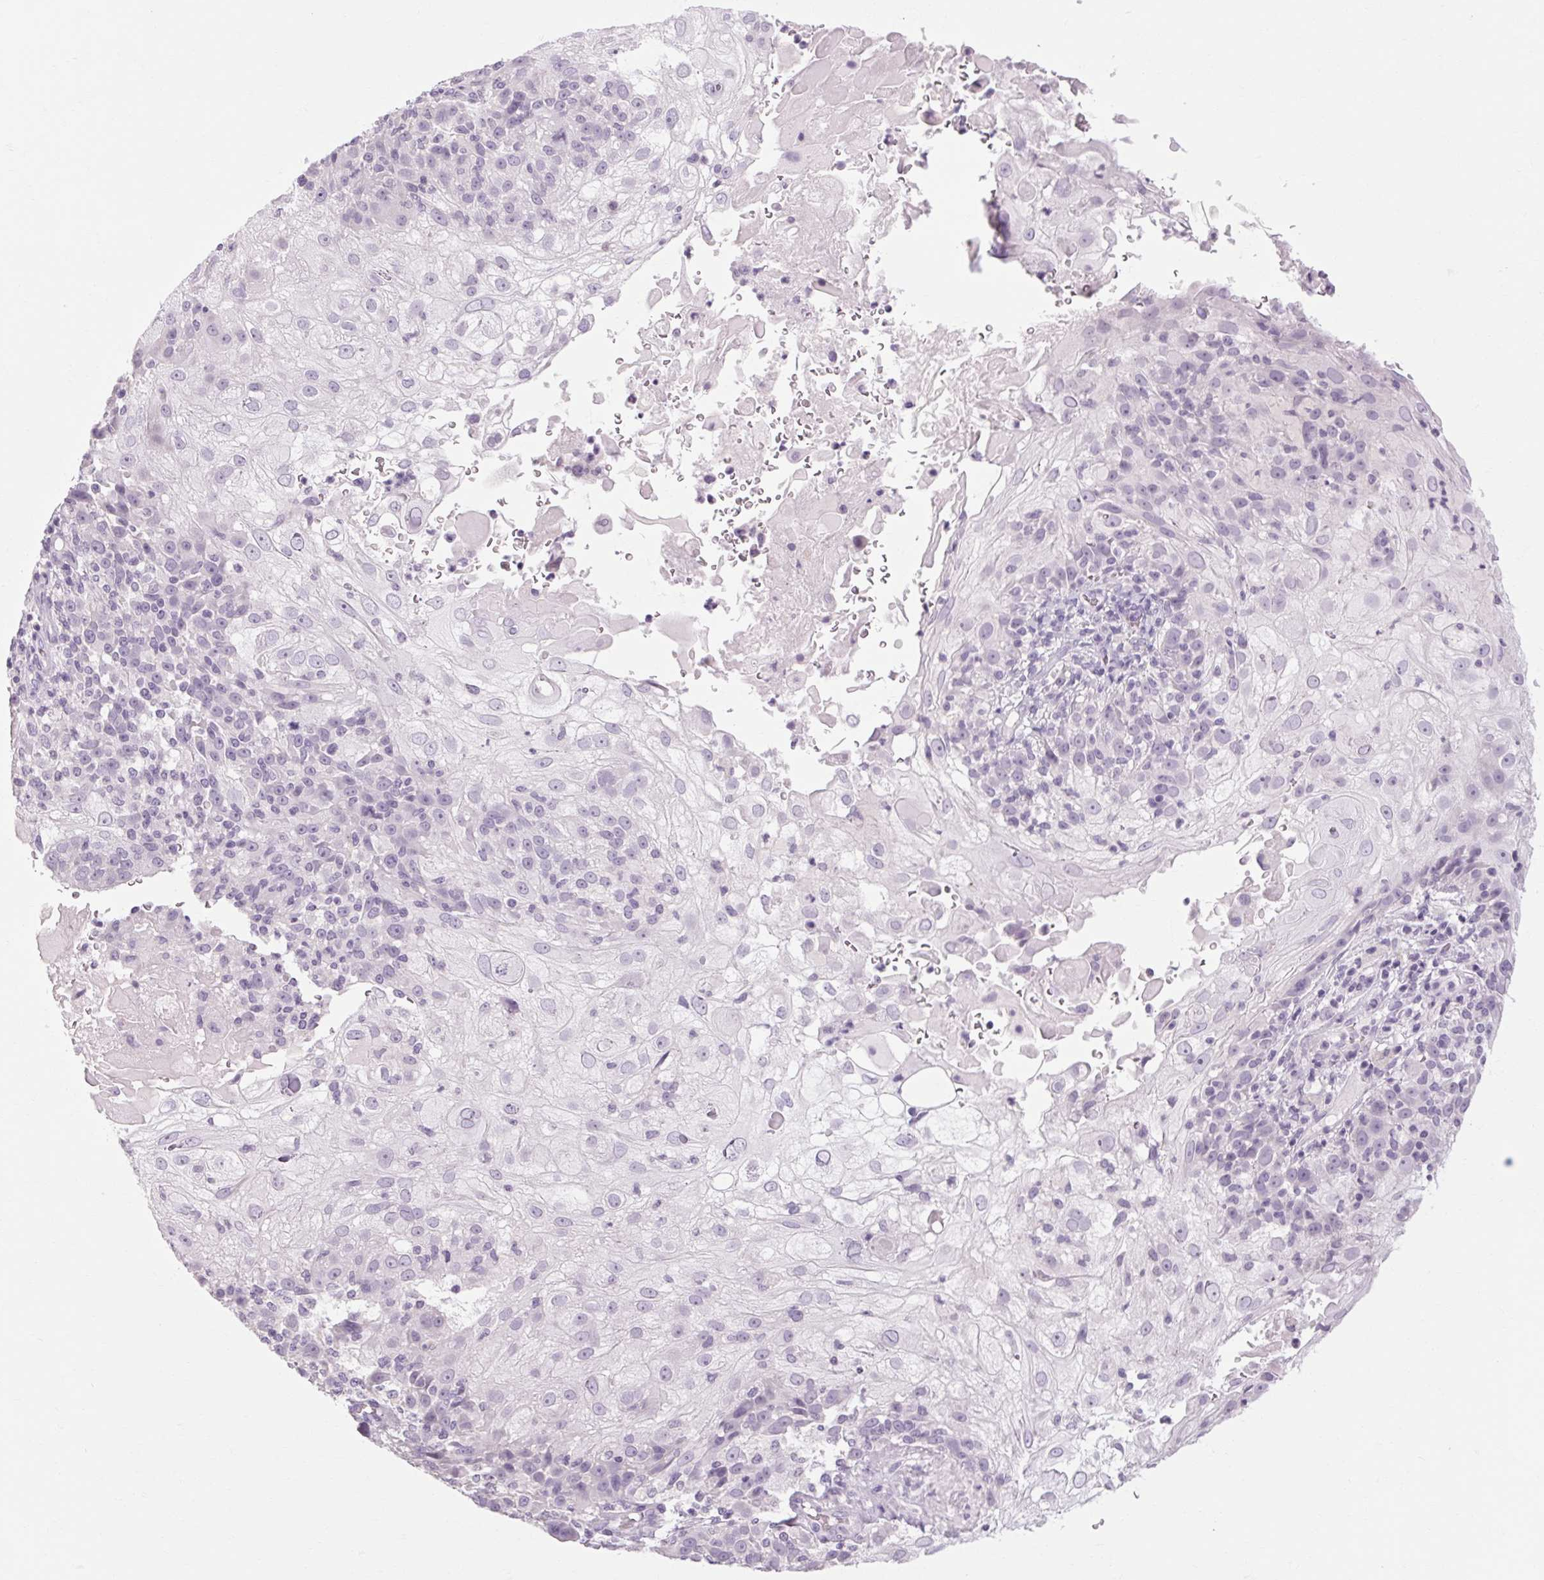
{"staining": {"intensity": "negative", "quantity": "none", "location": "none"}, "tissue": "skin cancer", "cell_type": "Tumor cells", "image_type": "cancer", "snomed": [{"axis": "morphology", "description": "Normal tissue, NOS"}, {"axis": "morphology", "description": "Squamous cell carcinoma, NOS"}, {"axis": "topography", "description": "Skin"}], "caption": "The image demonstrates no staining of tumor cells in skin cancer (squamous cell carcinoma).", "gene": "POMC", "patient": {"sex": "female", "age": 83}}